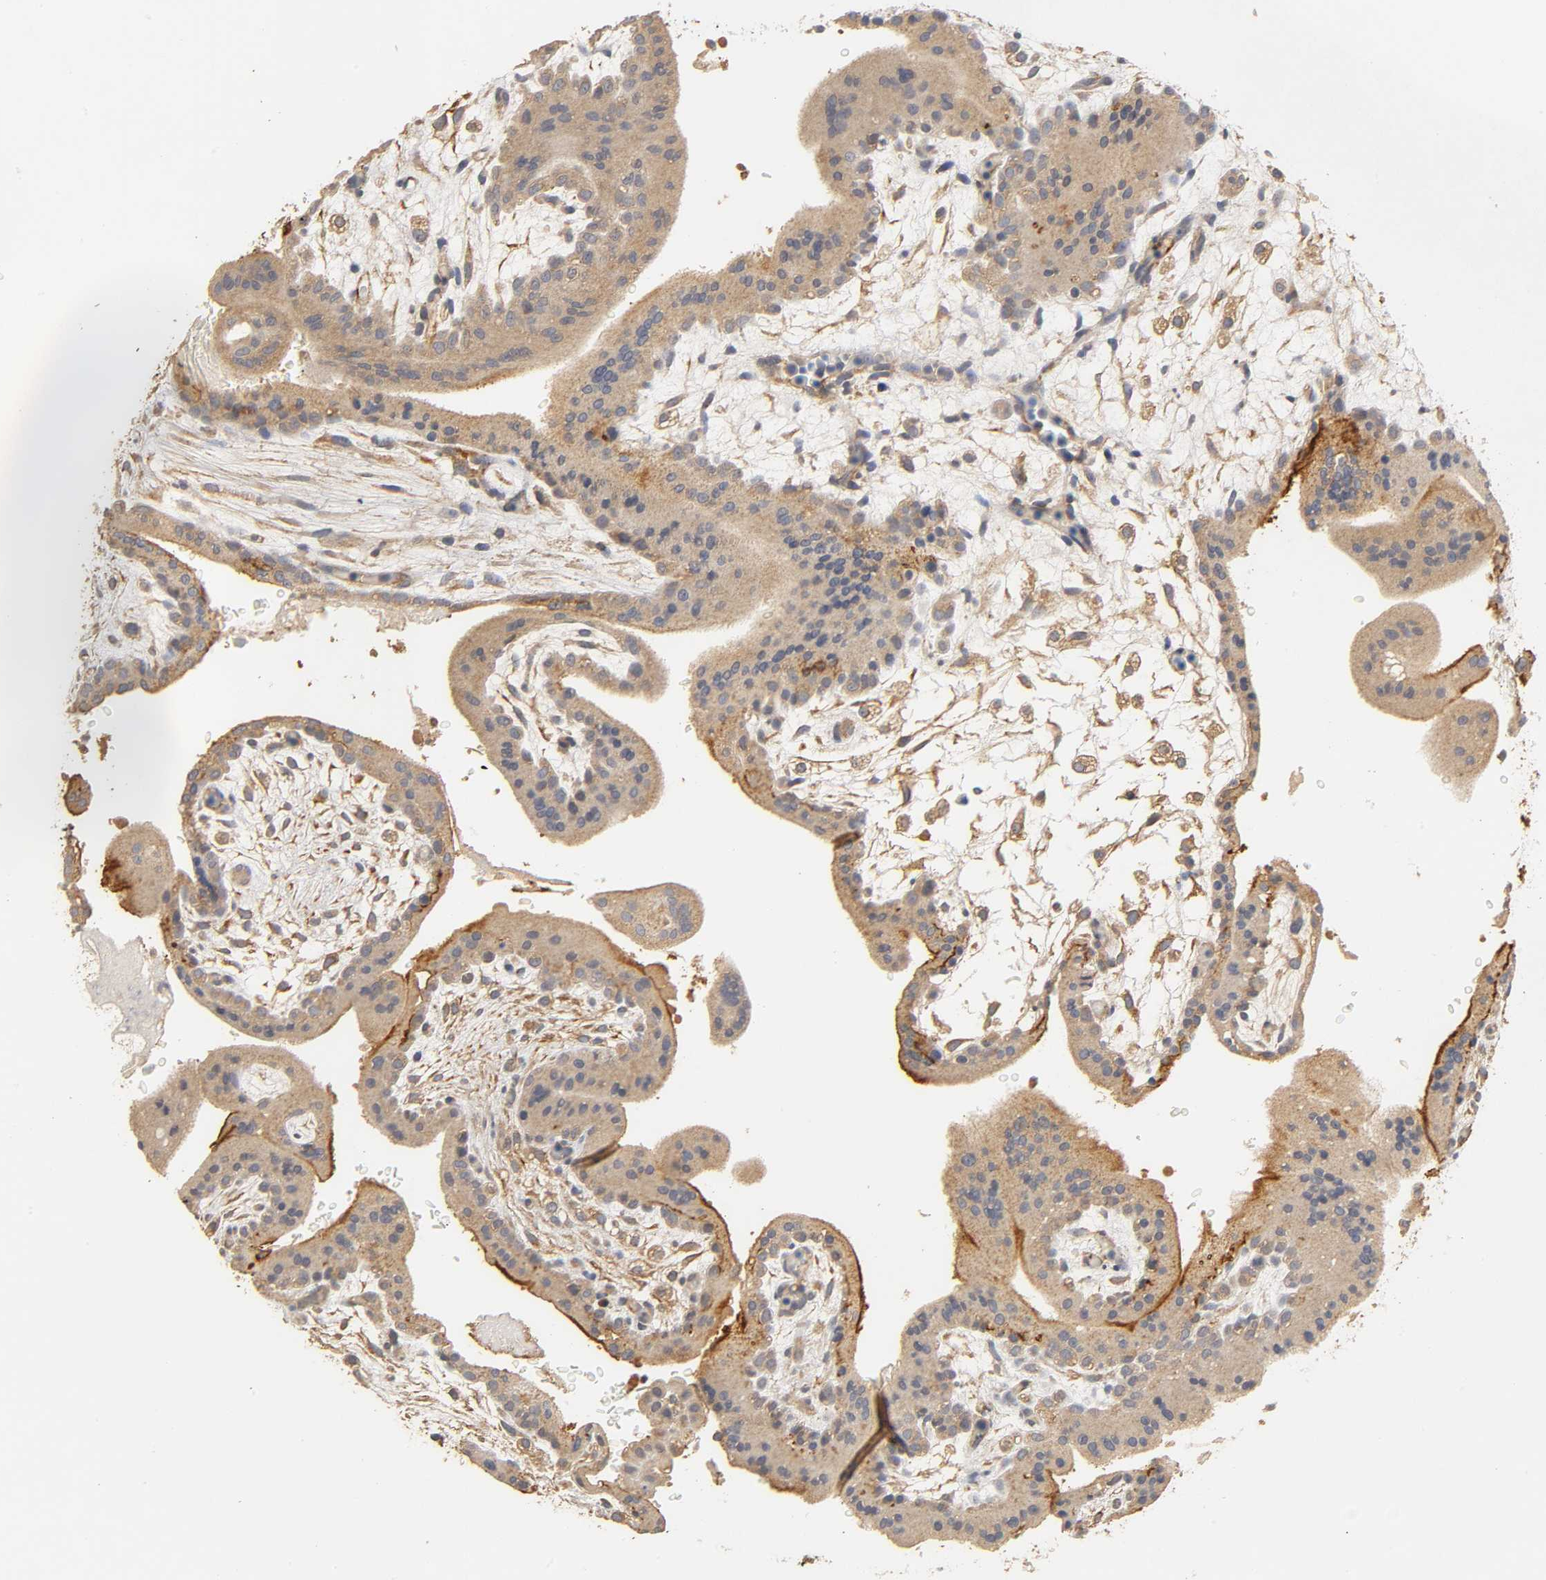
{"staining": {"intensity": "moderate", "quantity": ">75%", "location": "cytoplasmic/membranous"}, "tissue": "placenta", "cell_type": "Trophoblastic cells", "image_type": "normal", "snomed": [{"axis": "morphology", "description": "Normal tissue, NOS"}, {"axis": "topography", "description": "Placenta"}], "caption": "Immunohistochemical staining of unremarkable human placenta exhibits >75% levels of moderate cytoplasmic/membranous protein expression in approximately >75% of trophoblastic cells. Nuclei are stained in blue.", "gene": "SCAP", "patient": {"sex": "female", "age": 35}}